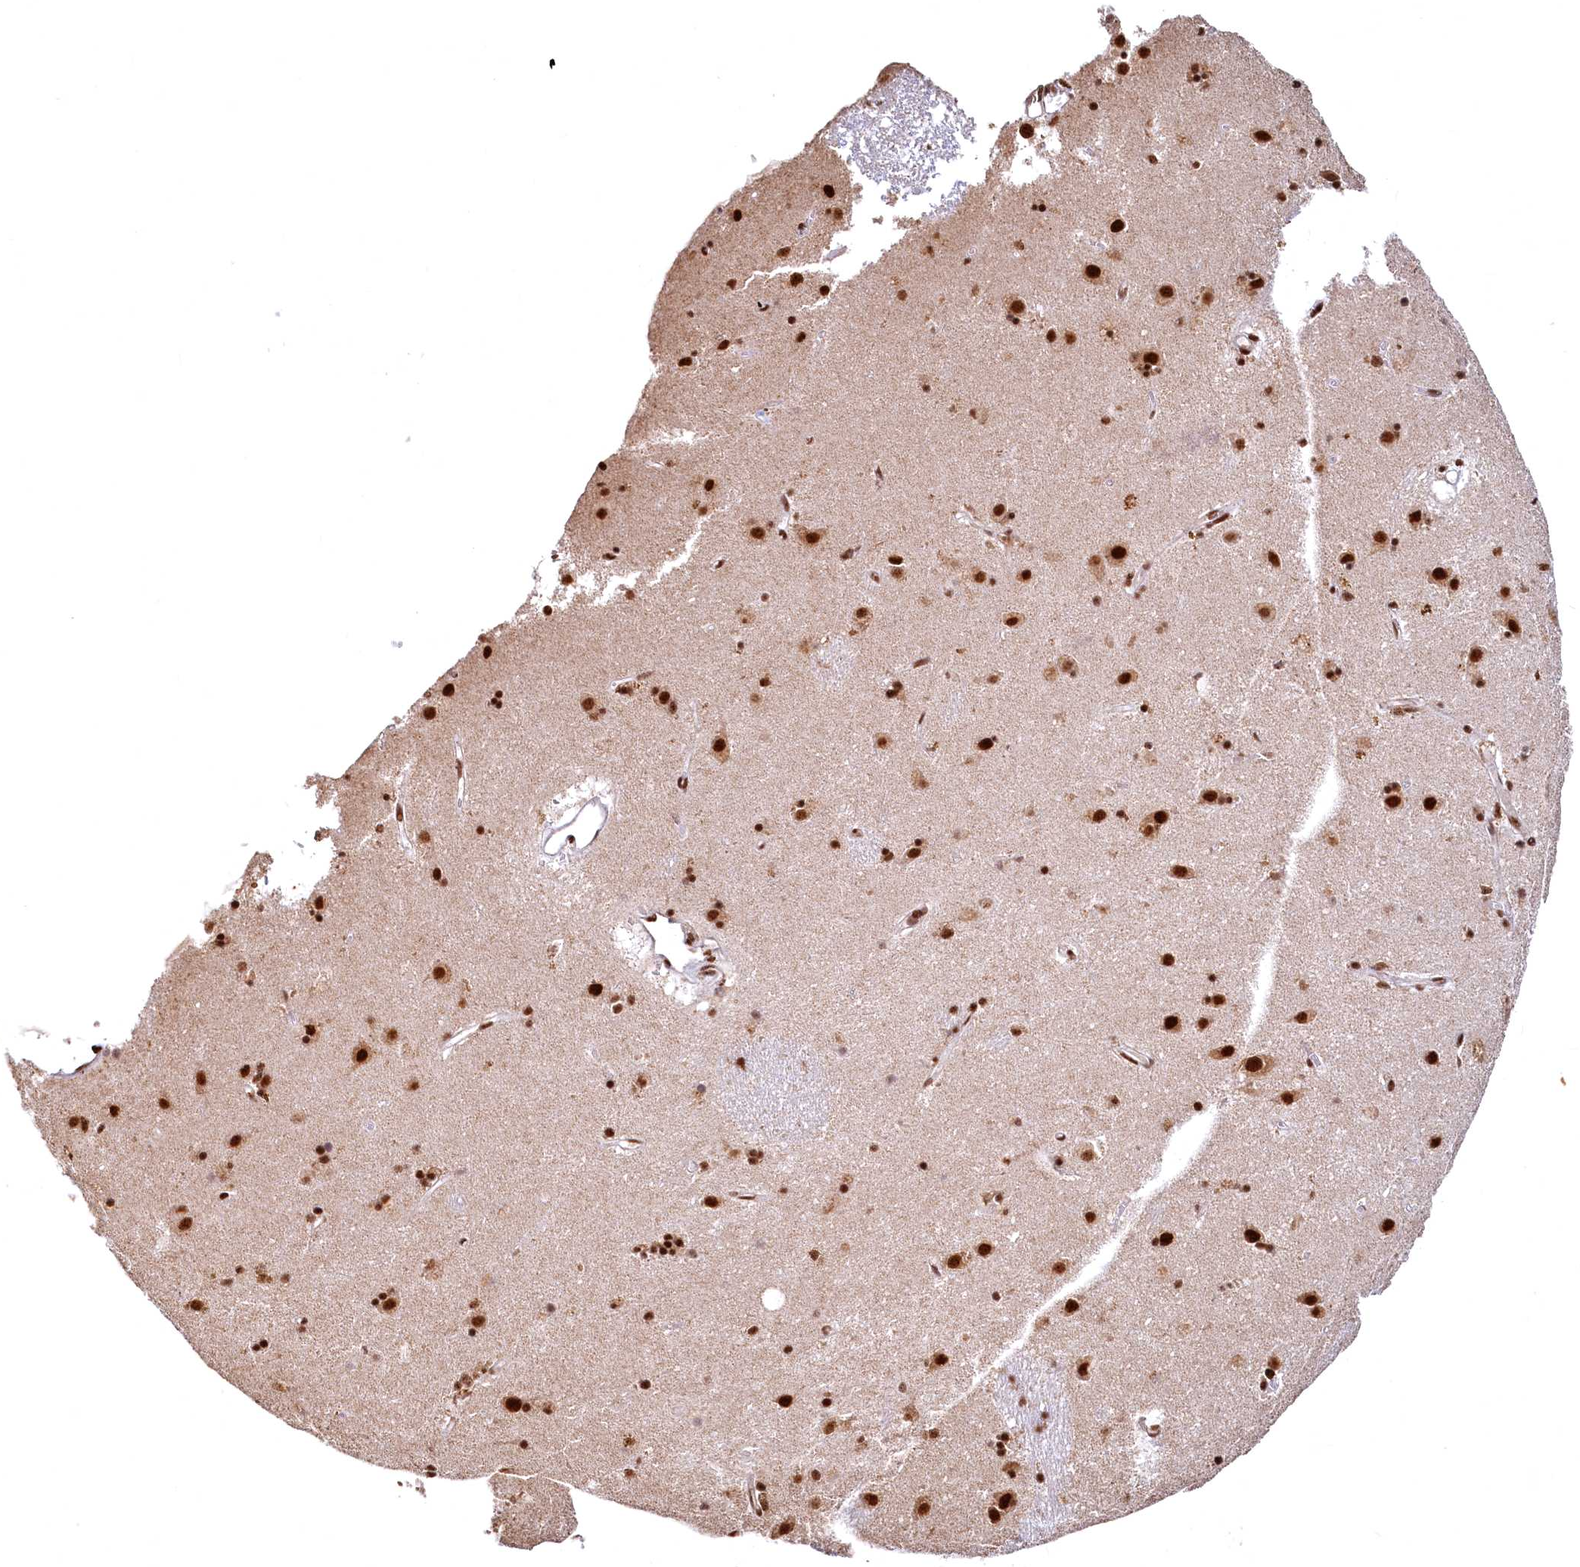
{"staining": {"intensity": "strong", "quantity": ">75%", "location": "nuclear"}, "tissue": "caudate", "cell_type": "Glial cells", "image_type": "normal", "snomed": [{"axis": "morphology", "description": "Normal tissue, NOS"}, {"axis": "topography", "description": "Lateral ventricle wall"}], "caption": "High-power microscopy captured an IHC photomicrograph of benign caudate, revealing strong nuclear staining in about >75% of glial cells. Nuclei are stained in blue.", "gene": "RSRC2", "patient": {"sex": "male", "age": 70}}